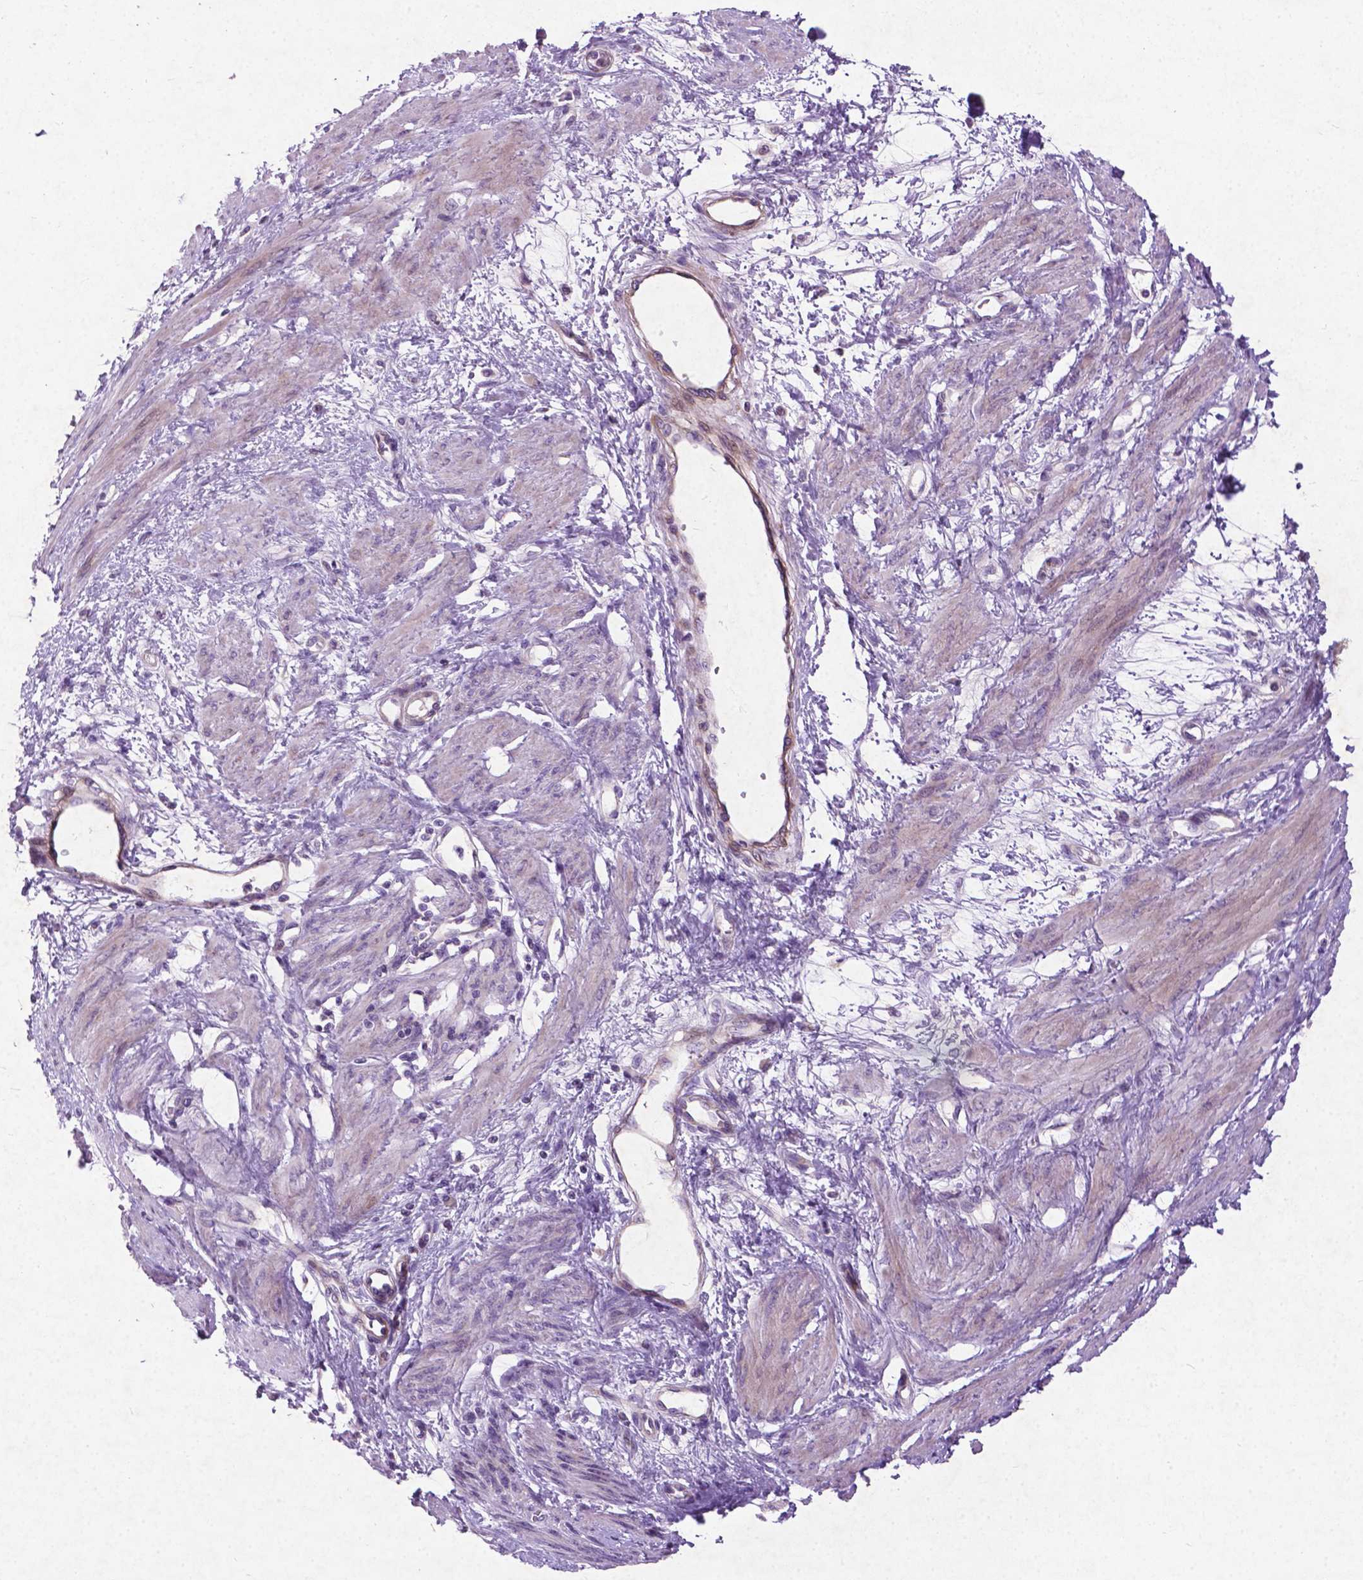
{"staining": {"intensity": "negative", "quantity": "none", "location": "none"}, "tissue": "smooth muscle", "cell_type": "Smooth muscle cells", "image_type": "normal", "snomed": [{"axis": "morphology", "description": "Normal tissue, NOS"}, {"axis": "topography", "description": "Smooth muscle"}, {"axis": "topography", "description": "Uterus"}], "caption": "Immunohistochemistry (IHC) photomicrograph of normal human smooth muscle stained for a protein (brown), which exhibits no expression in smooth muscle cells.", "gene": "ATG4D", "patient": {"sex": "female", "age": 39}}